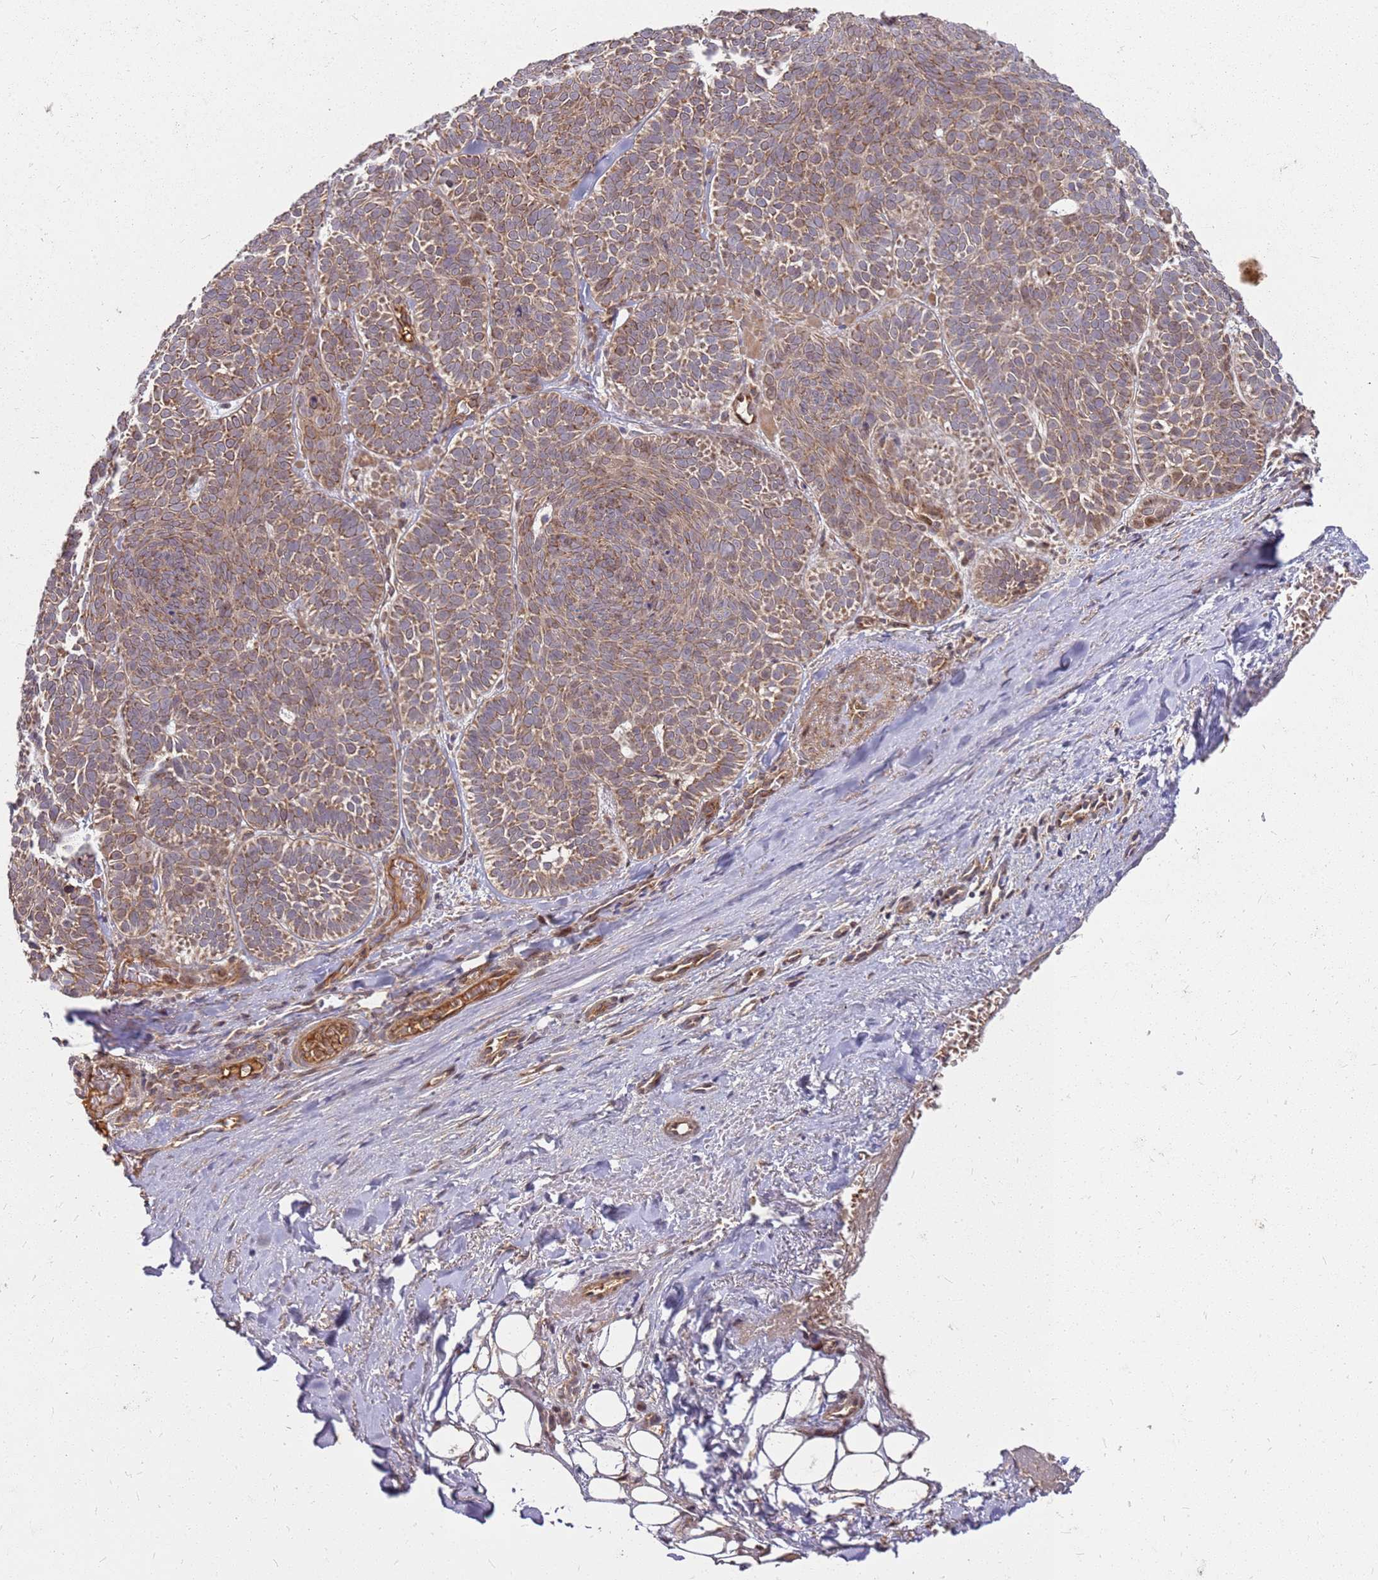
{"staining": {"intensity": "moderate", "quantity": ">75%", "location": "cytoplasmic/membranous"}, "tissue": "skin cancer", "cell_type": "Tumor cells", "image_type": "cancer", "snomed": [{"axis": "morphology", "description": "Basal cell carcinoma"}, {"axis": "topography", "description": "Skin"}], "caption": "Protein expression analysis of human basal cell carcinoma (skin) reveals moderate cytoplasmic/membranous expression in approximately >75% of tumor cells. Using DAB (3,3'-diaminobenzidine) (brown) and hematoxylin (blue) stains, captured at high magnification using brightfield microscopy.", "gene": "CCDC159", "patient": {"sex": "male", "age": 85}}